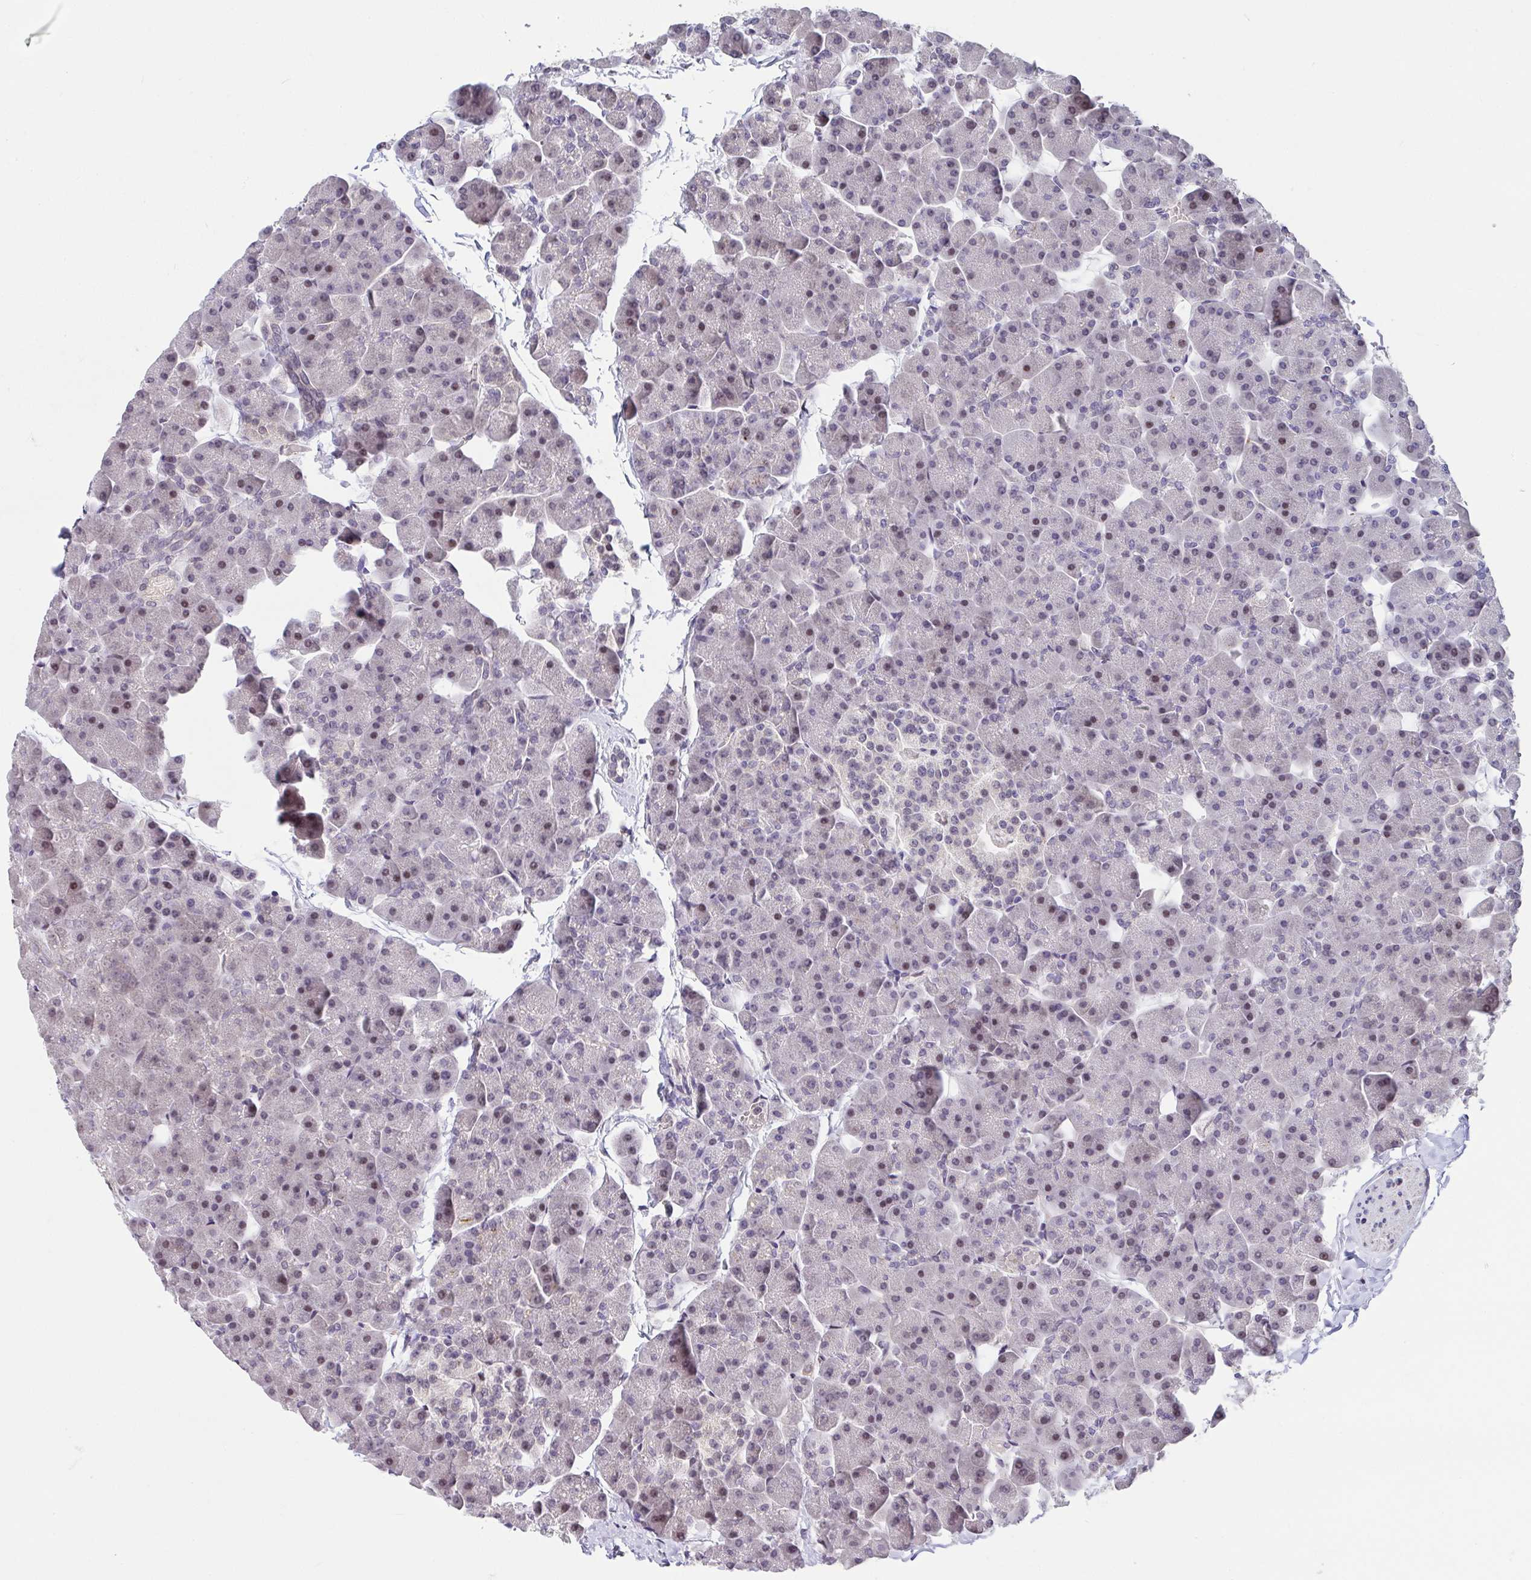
{"staining": {"intensity": "weak", "quantity": "<25%", "location": "nuclear"}, "tissue": "pancreas", "cell_type": "Exocrine glandular cells", "image_type": "normal", "snomed": [{"axis": "morphology", "description": "Normal tissue, NOS"}, {"axis": "topography", "description": "Pancreas"}], "caption": "A high-resolution image shows IHC staining of unremarkable pancreas, which shows no significant expression in exocrine glandular cells.", "gene": "GLTPD2", "patient": {"sex": "male", "age": 35}}